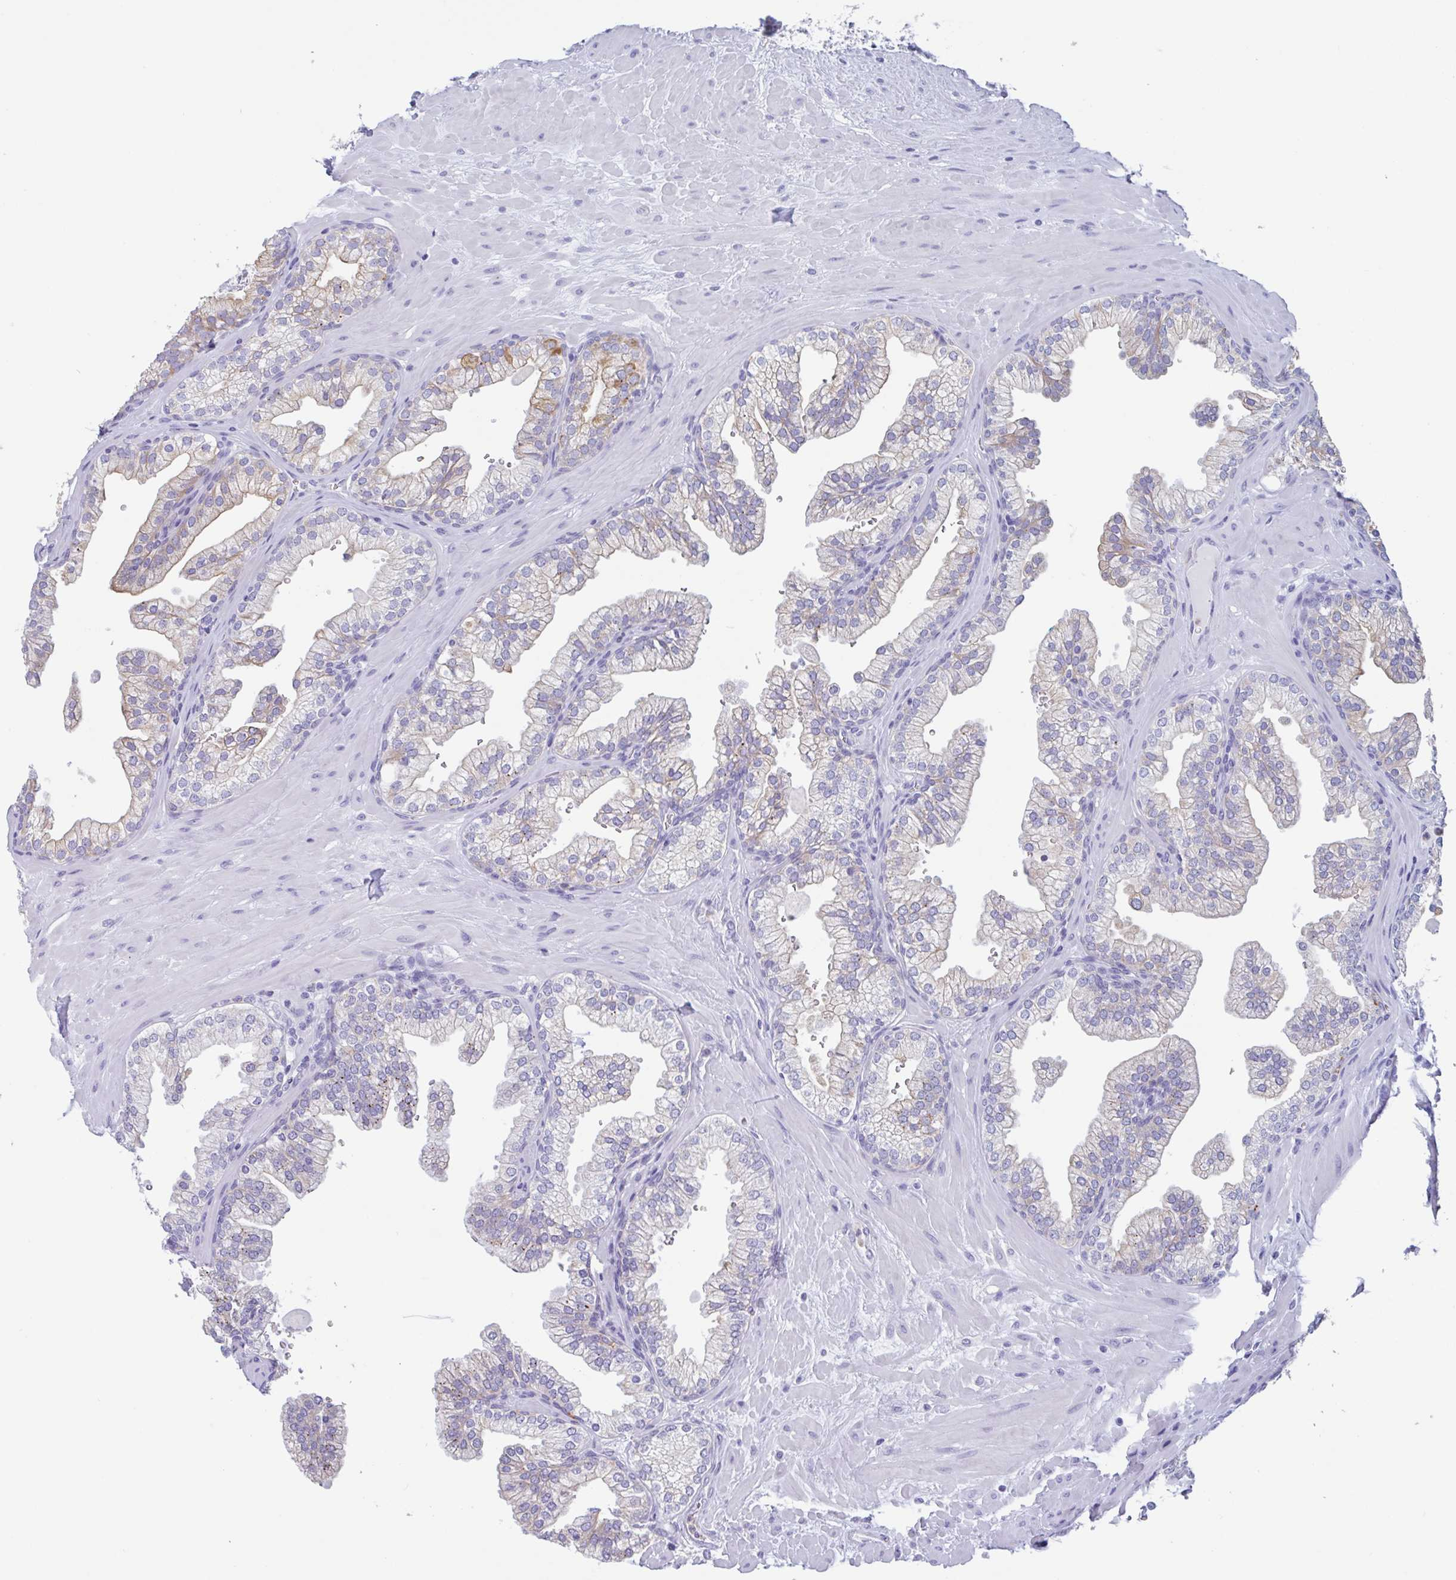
{"staining": {"intensity": "moderate", "quantity": "<25%", "location": "cytoplasmic/membranous"}, "tissue": "prostate", "cell_type": "Glandular cells", "image_type": "normal", "snomed": [{"axis": "morphology", "description": "Normal tissue, NOS"}, {"axis": "topography", "description": "Prostate"}, {"axis": "topography", "description": "Peripheral nerve tissue"}], "caption": "Normal prostate reveals moderate cytoplasmic/membranous positivity in approximately <25% of glandular cells, visualized by immunohistochemistry. Nuclei are stained in blue.", "gene": "DTWD2", "patient": {"sex": "male", "age": 61}}